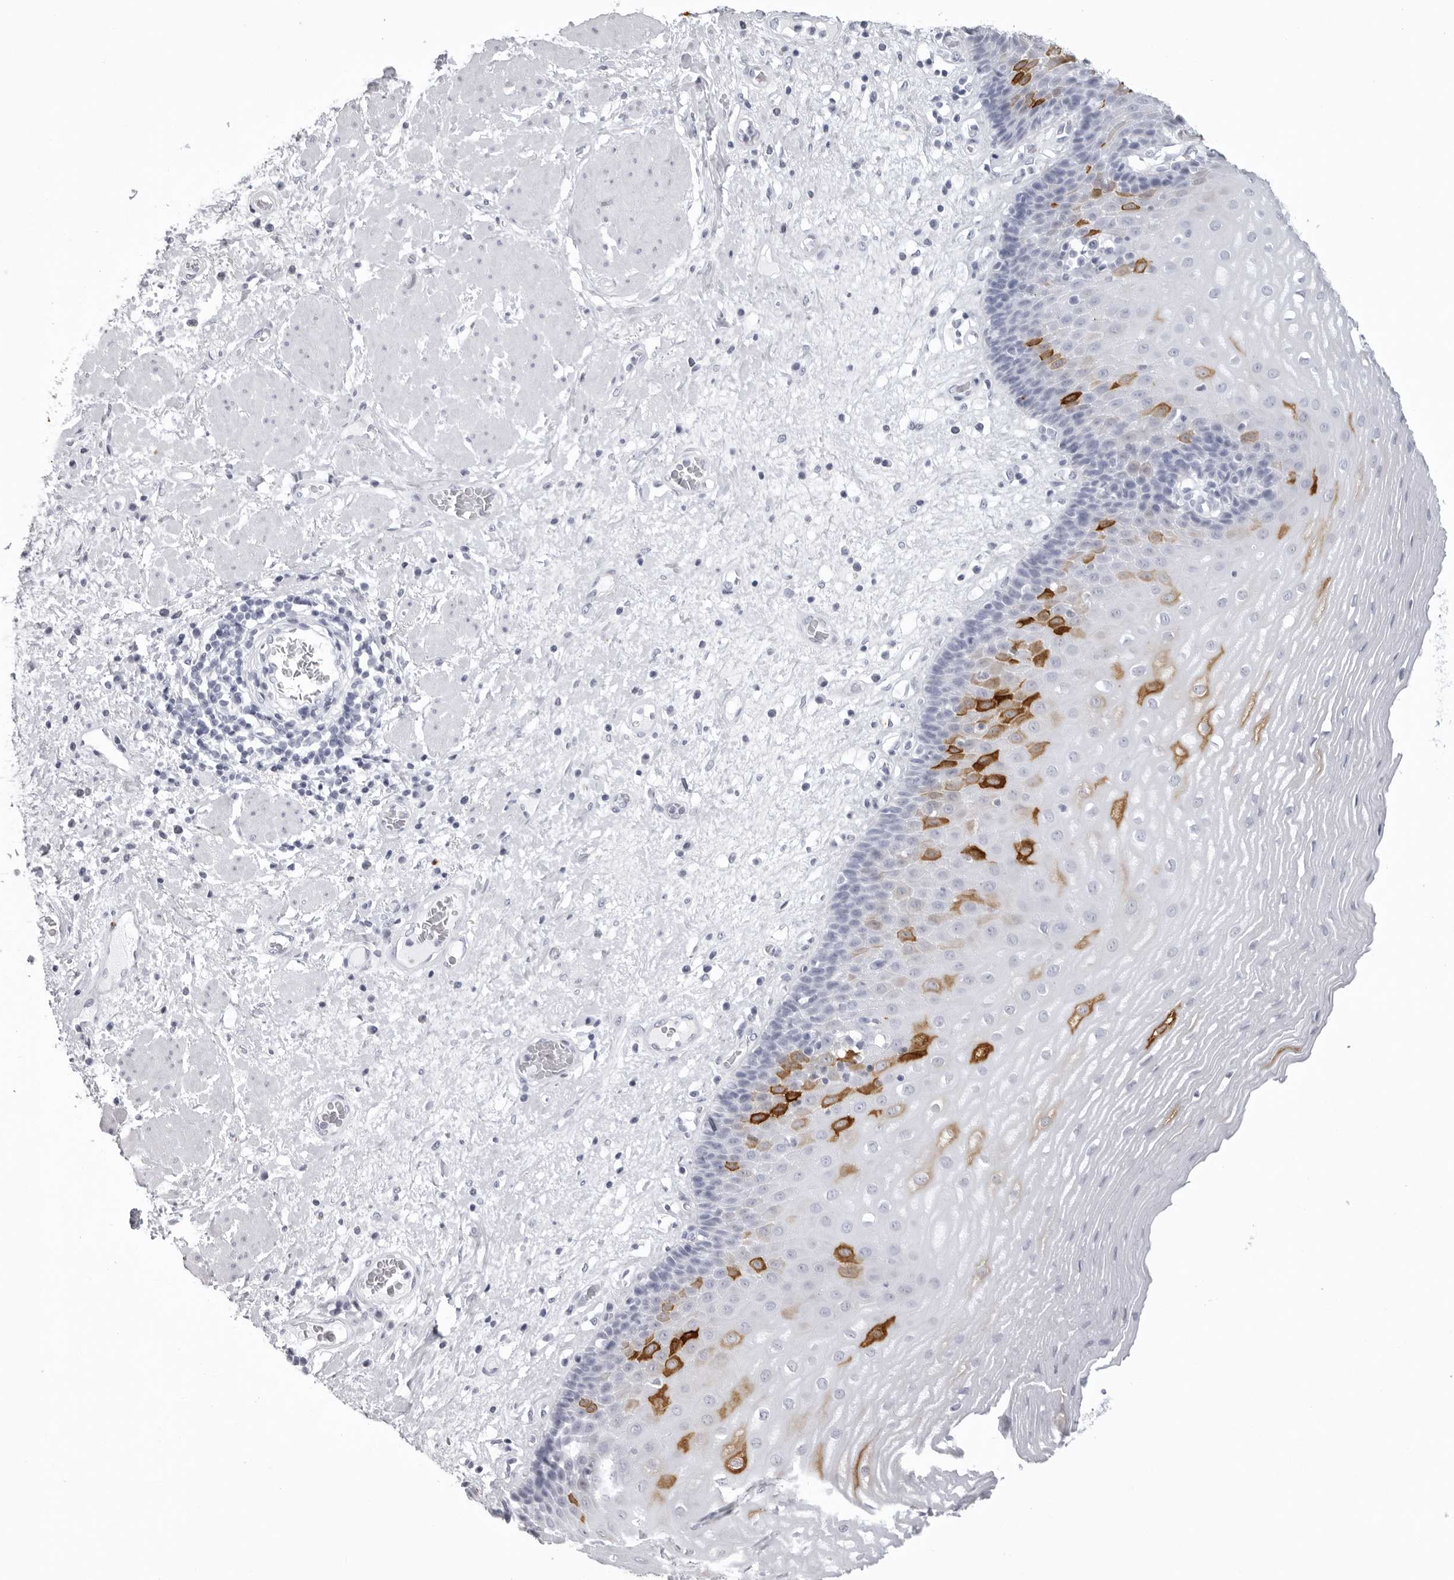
{"staining": {"intensity": "strong", "quantity": "<25%", "location": "cytoplasmic/membranous"}, "tissue": "esophagus", "cell_type": "Squamous epithelial cells", "image_type": "normal", "snomed": [{"axis": "morphology", "description": "Normal tissue, NOS"}, {"axis": "morphology", "description": "Adenocarcinoma, NOS"}, {"axis": "topography", "description": "Esophagus"}], "caption": "Immunohistochemistry (IHC) of normal esophagus displays medium levels of strong cytoplasmic/membranous expression in approximately <25% of squamous epithelial cells.", "gene": "KLK9", "patient": {"sex": "male", "age": 62}}